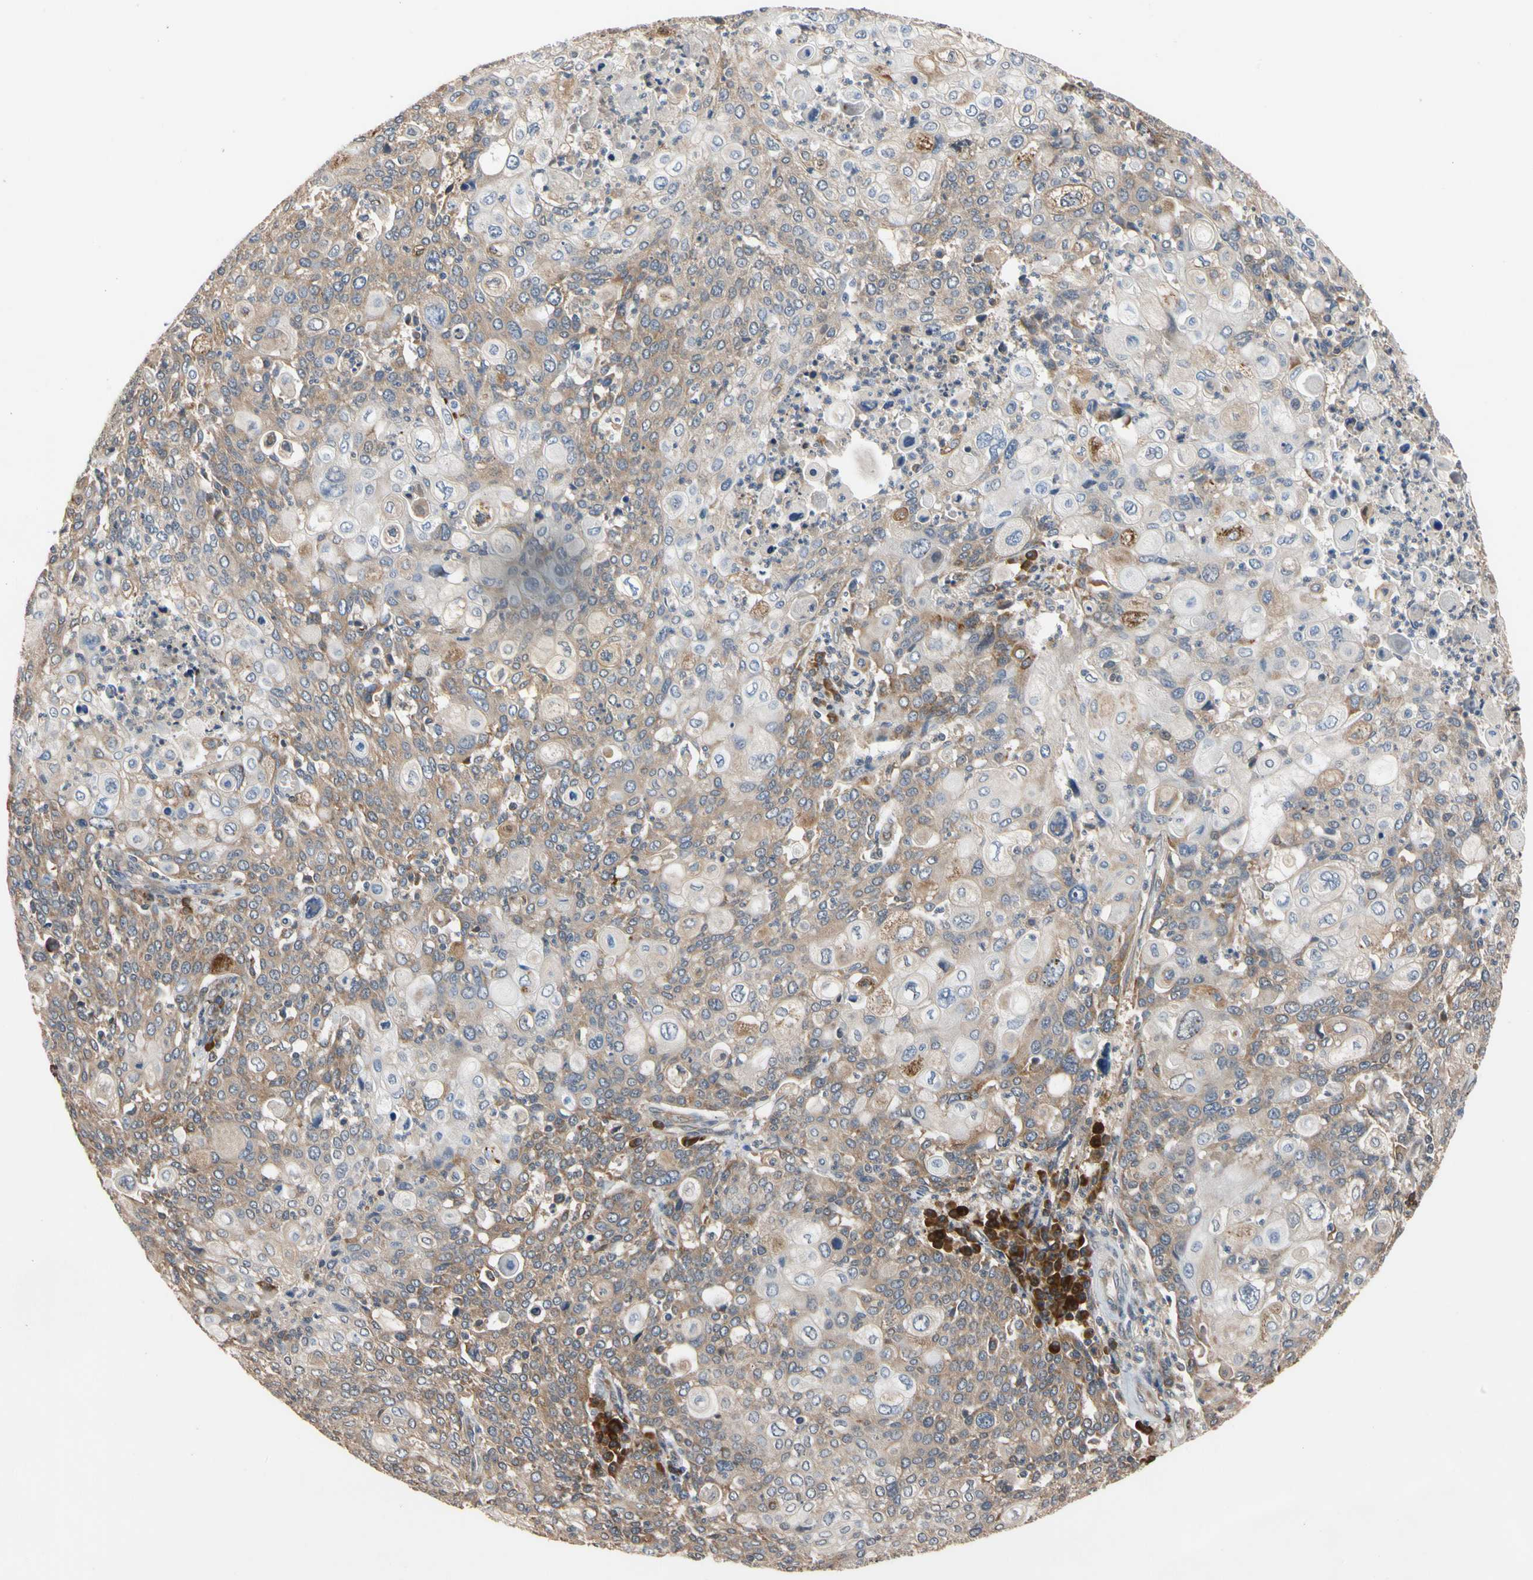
{"staining": {"intensity": "moderate", "quantity": ">75%", "location": "cytoplasmic/membranous"}, "tissue": "cervical cancer", "cell_type": "Tumor cells", "image_type": "cancer", "snomed": [{"axis": "morphology", "description": "Squamous cell carcinoma, NOS"}, {"axis": "topography", "description": "Cervix"}], "caption": "Immunohistochemistry of squamous cell carcinoma (cervical) demonstrates medium levels of moderate cytoplasmic/membranous staining in approximately >75% of tumor cells. (IHC, brightfield microscopy, high magnification).", "gene": "CYTIP", "patient": {"sex": "female", "age": 40}}